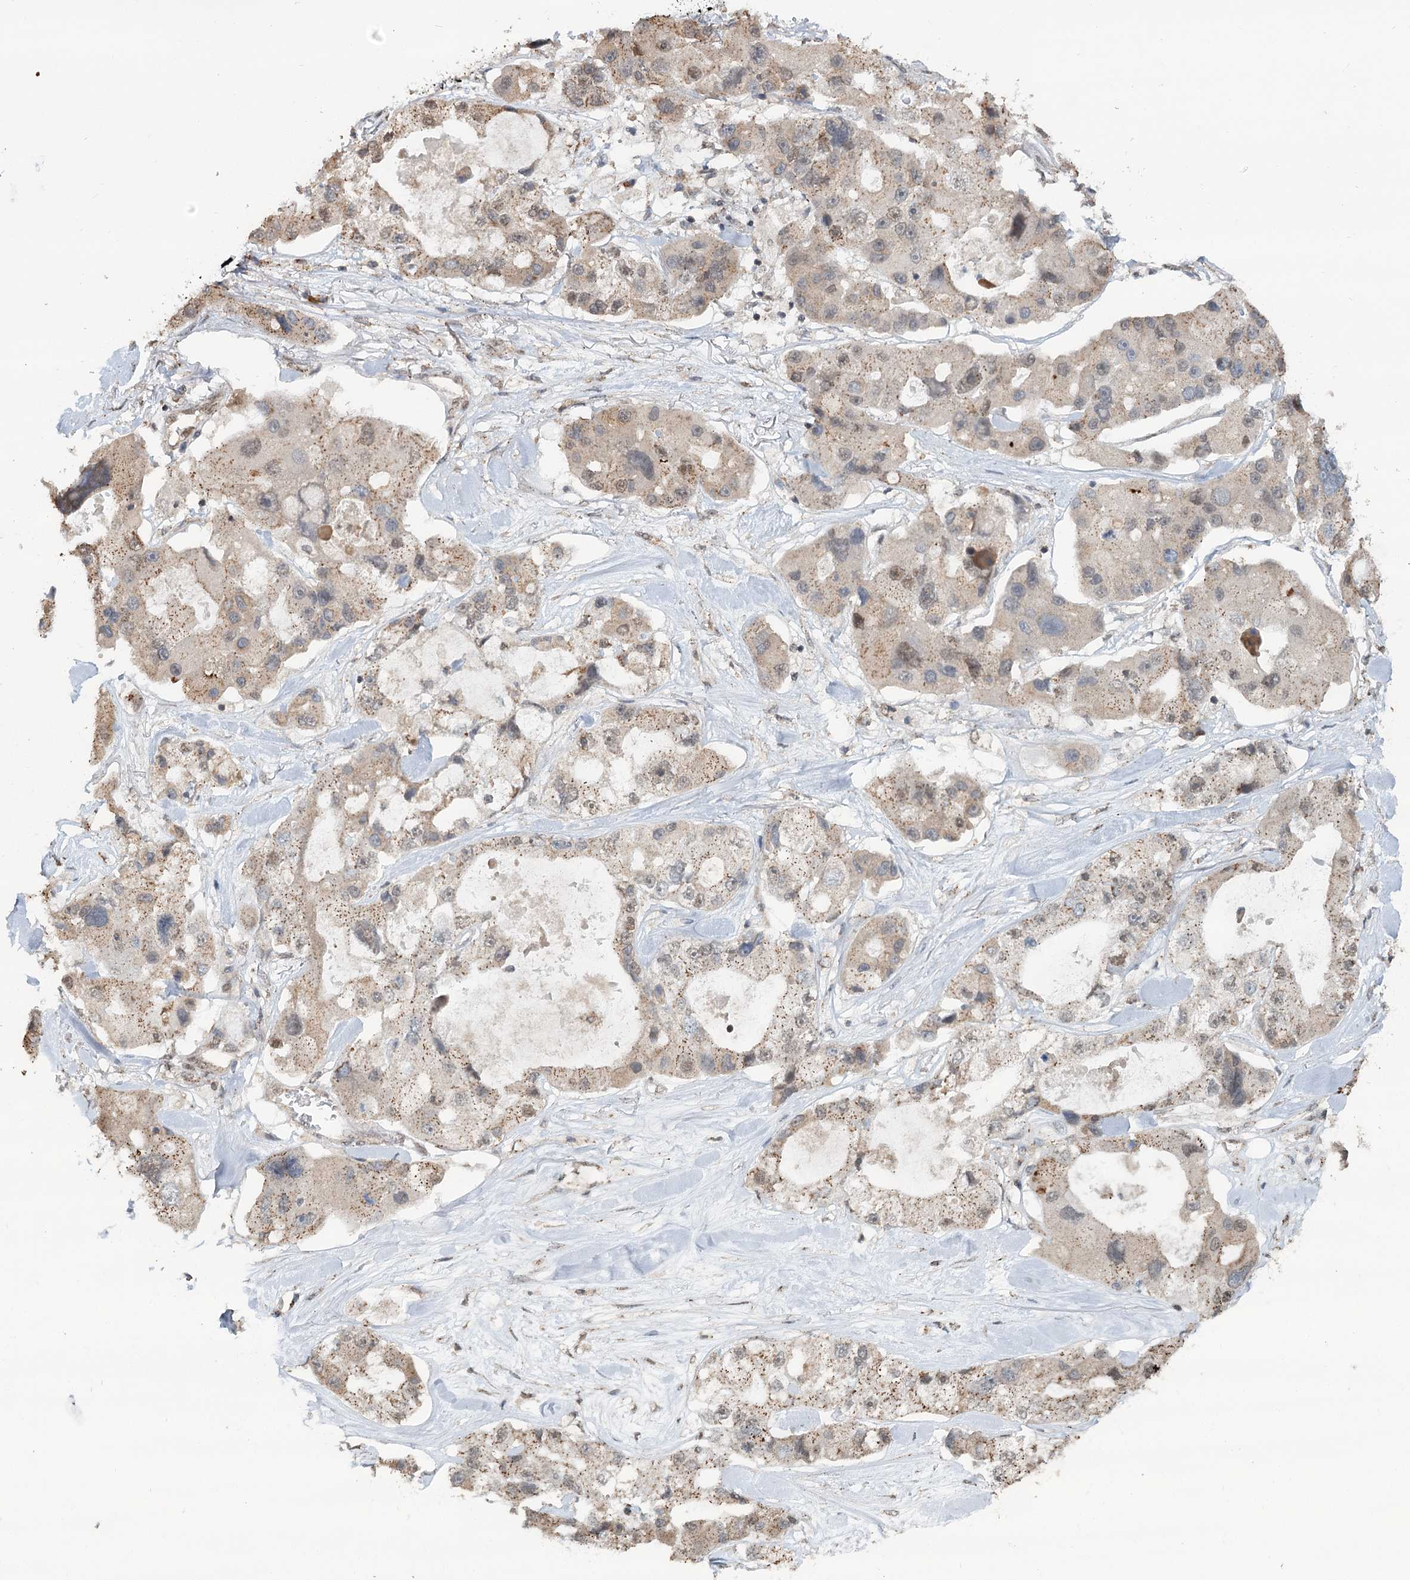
{"staining": {"intensity": "weak", "quantity": "<25%", "location": "cytoplasmic/membranous"}, "tissue": "lung cancer", "cell_type": "Tumor cells", "image_type": "cancer", "snomed": [{"axis": "morphology", "description": "Adenocarcinoma, NOS"}, {"axis": "topography", "description": "Lung"}], "caption": "The IHC micrograph has no significant positivity in tumor cells of lung adenocarcinoma tissue. (Immunohistochemistry (ihc), brightfield microscopy, high magnification).", "gene": "GPALPP1", "patient": {"sex": "female", "age": 54}}